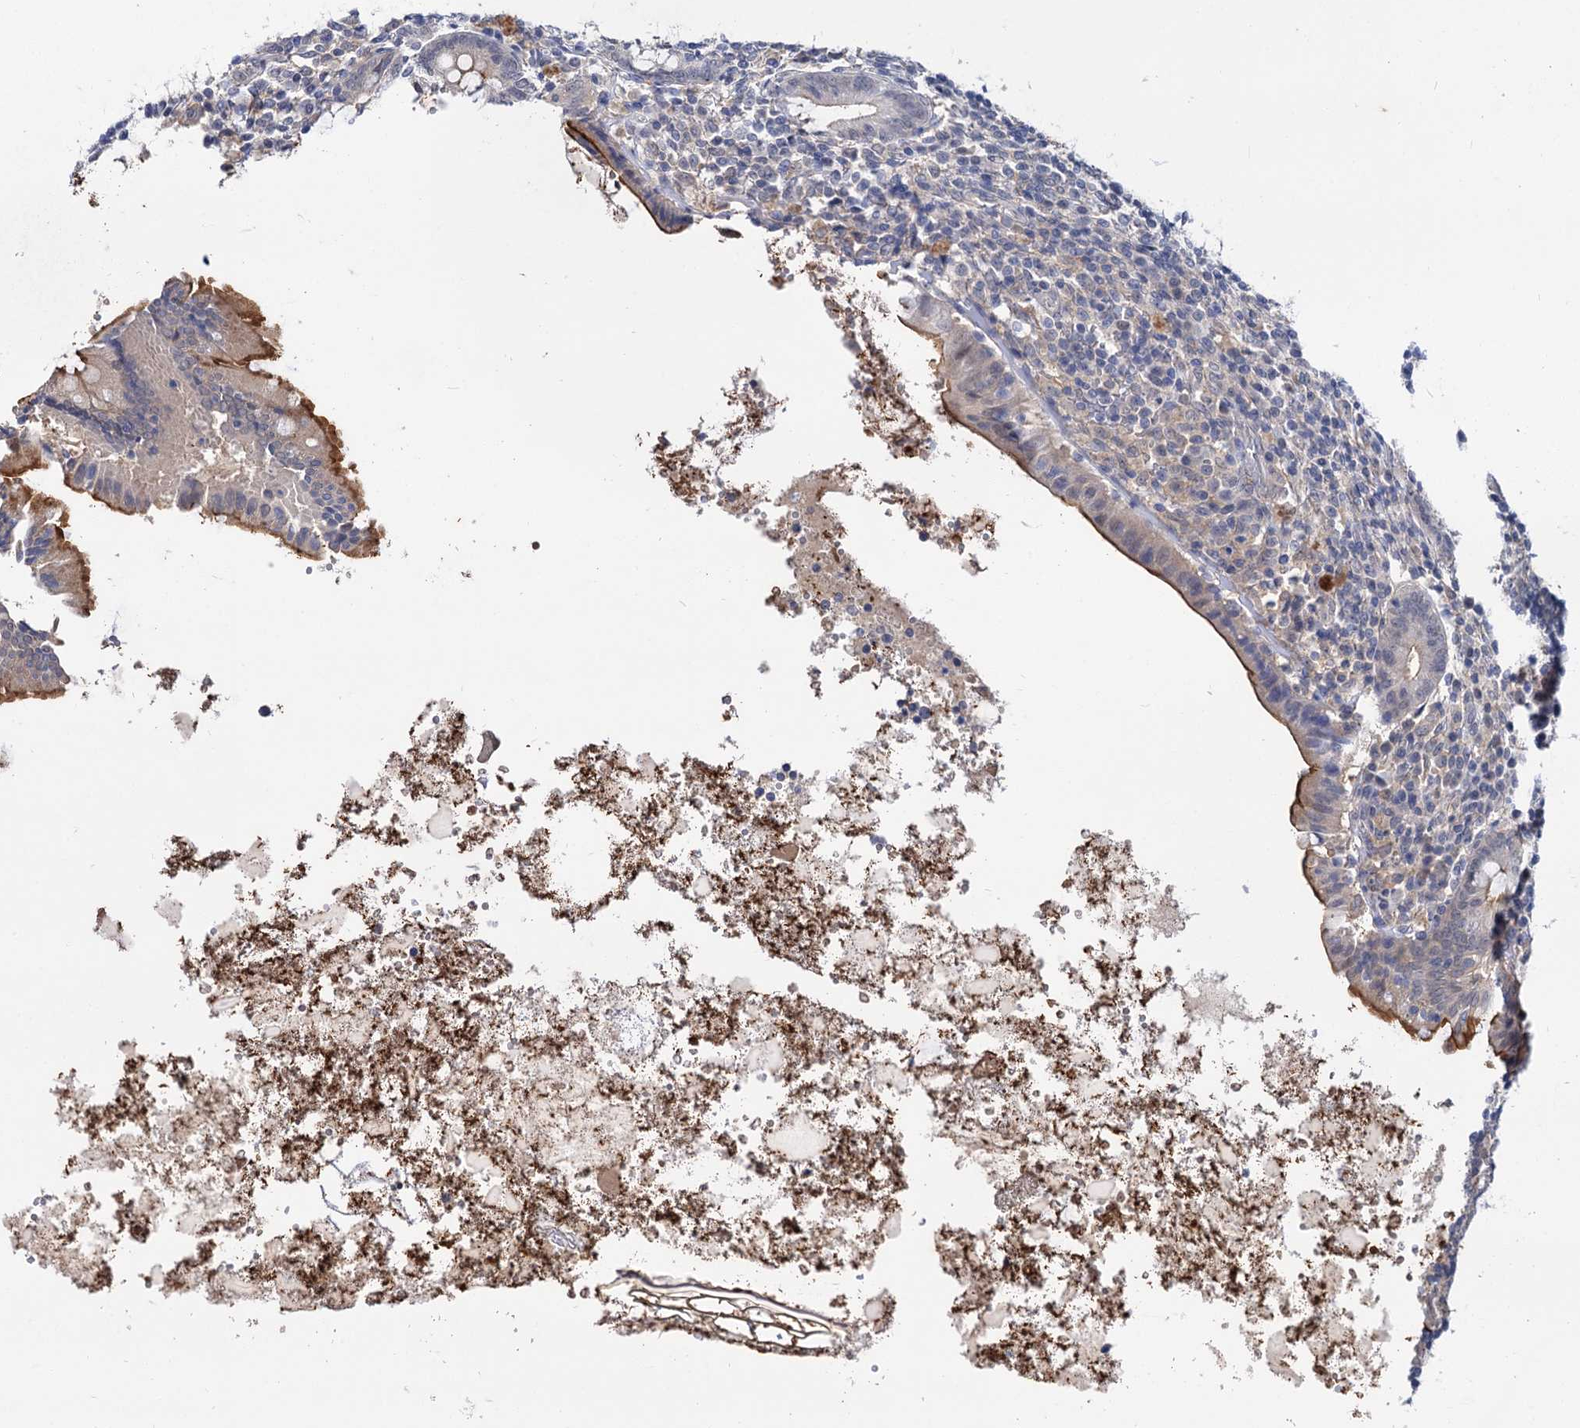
{"staining": {"intensity": "strong", "quantity": "25%-75%", "location": "cytoplasmic/membranous"}, "tissue": "appendix", "cell_type": "Glandular cells", "image_type": "normal", "snomed": [{"axis": "morphology", "description": "Normal tissue, NOS"}, {"axis": "topography", "description": "Appendix"}], "caption": "Benign appendix reveals strong cytoplasmic/membranous staining in approximately 25%-75% of glandular cells, visualized by immunohistochemistry. The protein of interest is shown in brown color, while the nuclei are stained blue.", "gene": "NEK10", "patient": {"sex": "female", "age": 54}}